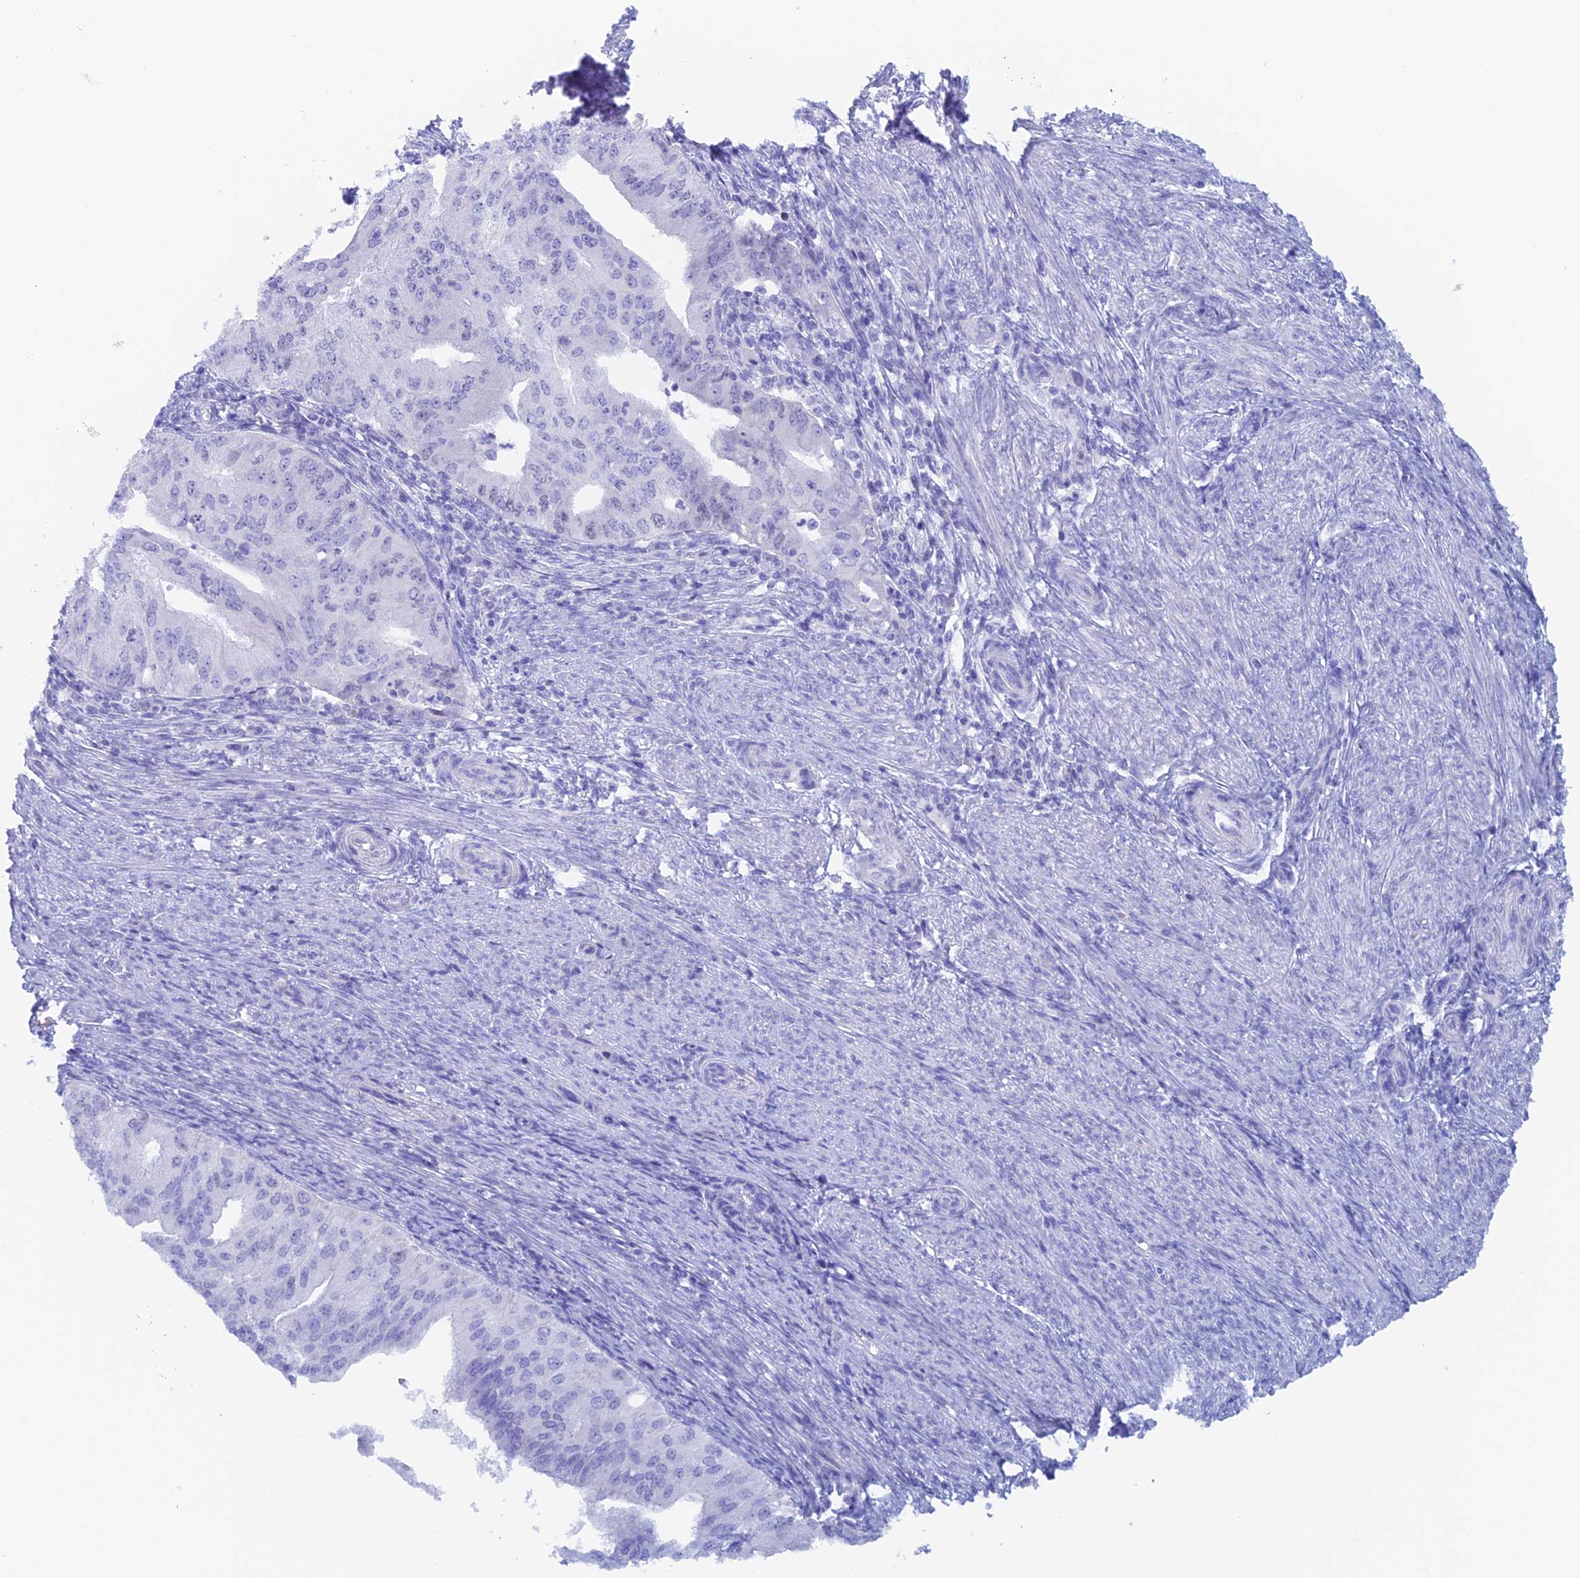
{"staining": {"intensity": "negative", "quantity": "none", "location": "none"}, "tissue": "endometrial cancer", "cell_type": "Tumor cells", "image_type": "cancer", "snomed": [{"axis": "morphology", "description": "Adenocarcinoma, NOS"}, {"axis": "topography", "description": "Endometrium"}], "caption": "Human endometrial cancer stained for a protein using immunohistochemistry (IHC) displays no expression in tumor cells.", "gene": "PSMC3IP", "patient": {"sex": "female", "age": 50}}